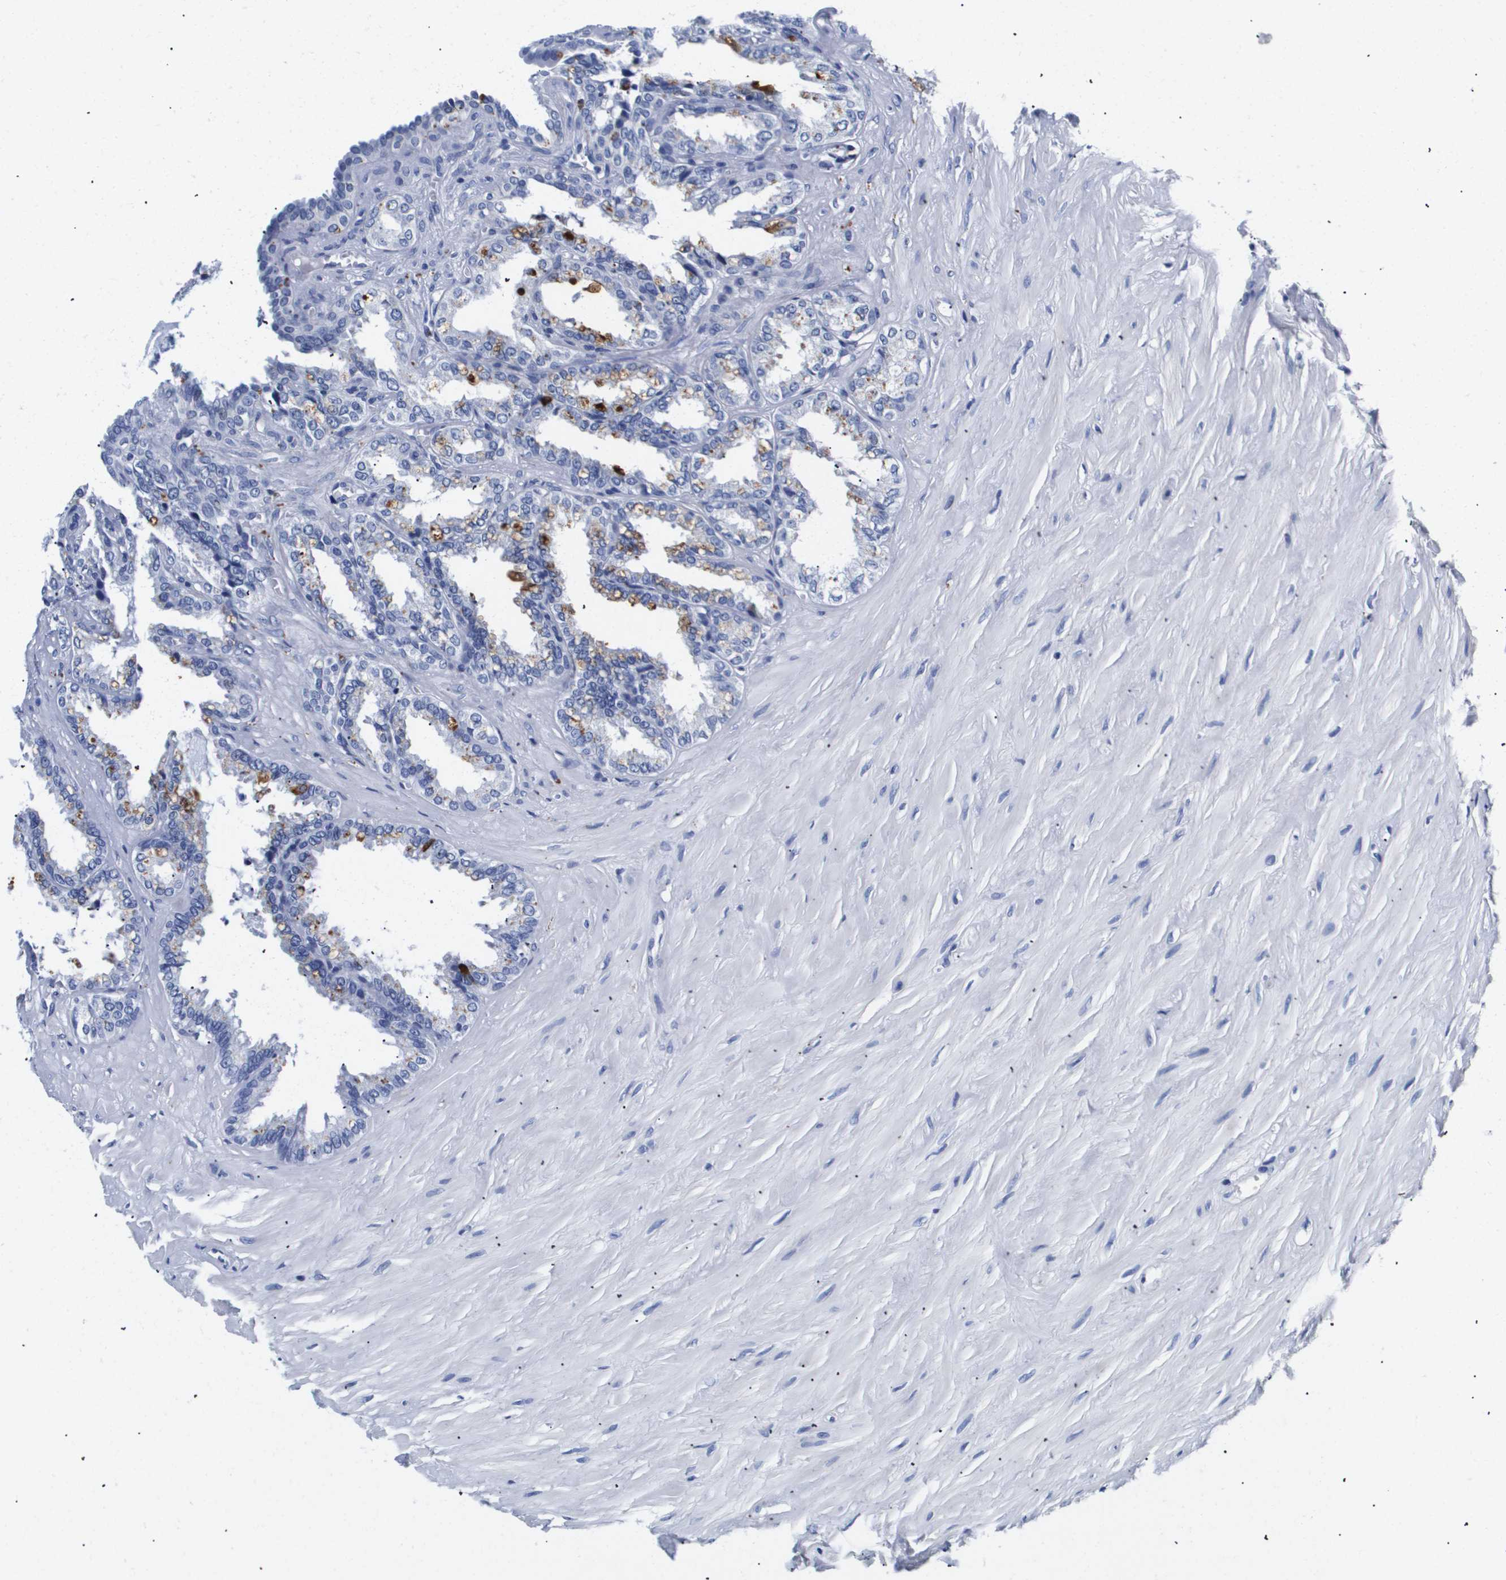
{"staining": {"intensity": "moderate", "quantity": "<25%", "location": "cytoplasmic/membranous"}, "tissue": "seminal vesicle", "cell_type": "Glandular cells", "image_type": "normal", "snomed": [{"axis": "morphology", "description": "Normal tissue, NOS"}, {"axis": "topography", "description": "Seminal veicle"}], "caption": "High-power microscopy captured an immunohistochemistry (IHC) photomicrograph of benign seminal vesicle, revealing moderate cytoplasmic/membranous staining in approximately <25% of glandular cells.", "gene": "ATP6V0A4", "patient": {"sex": "male", "age": 64}}